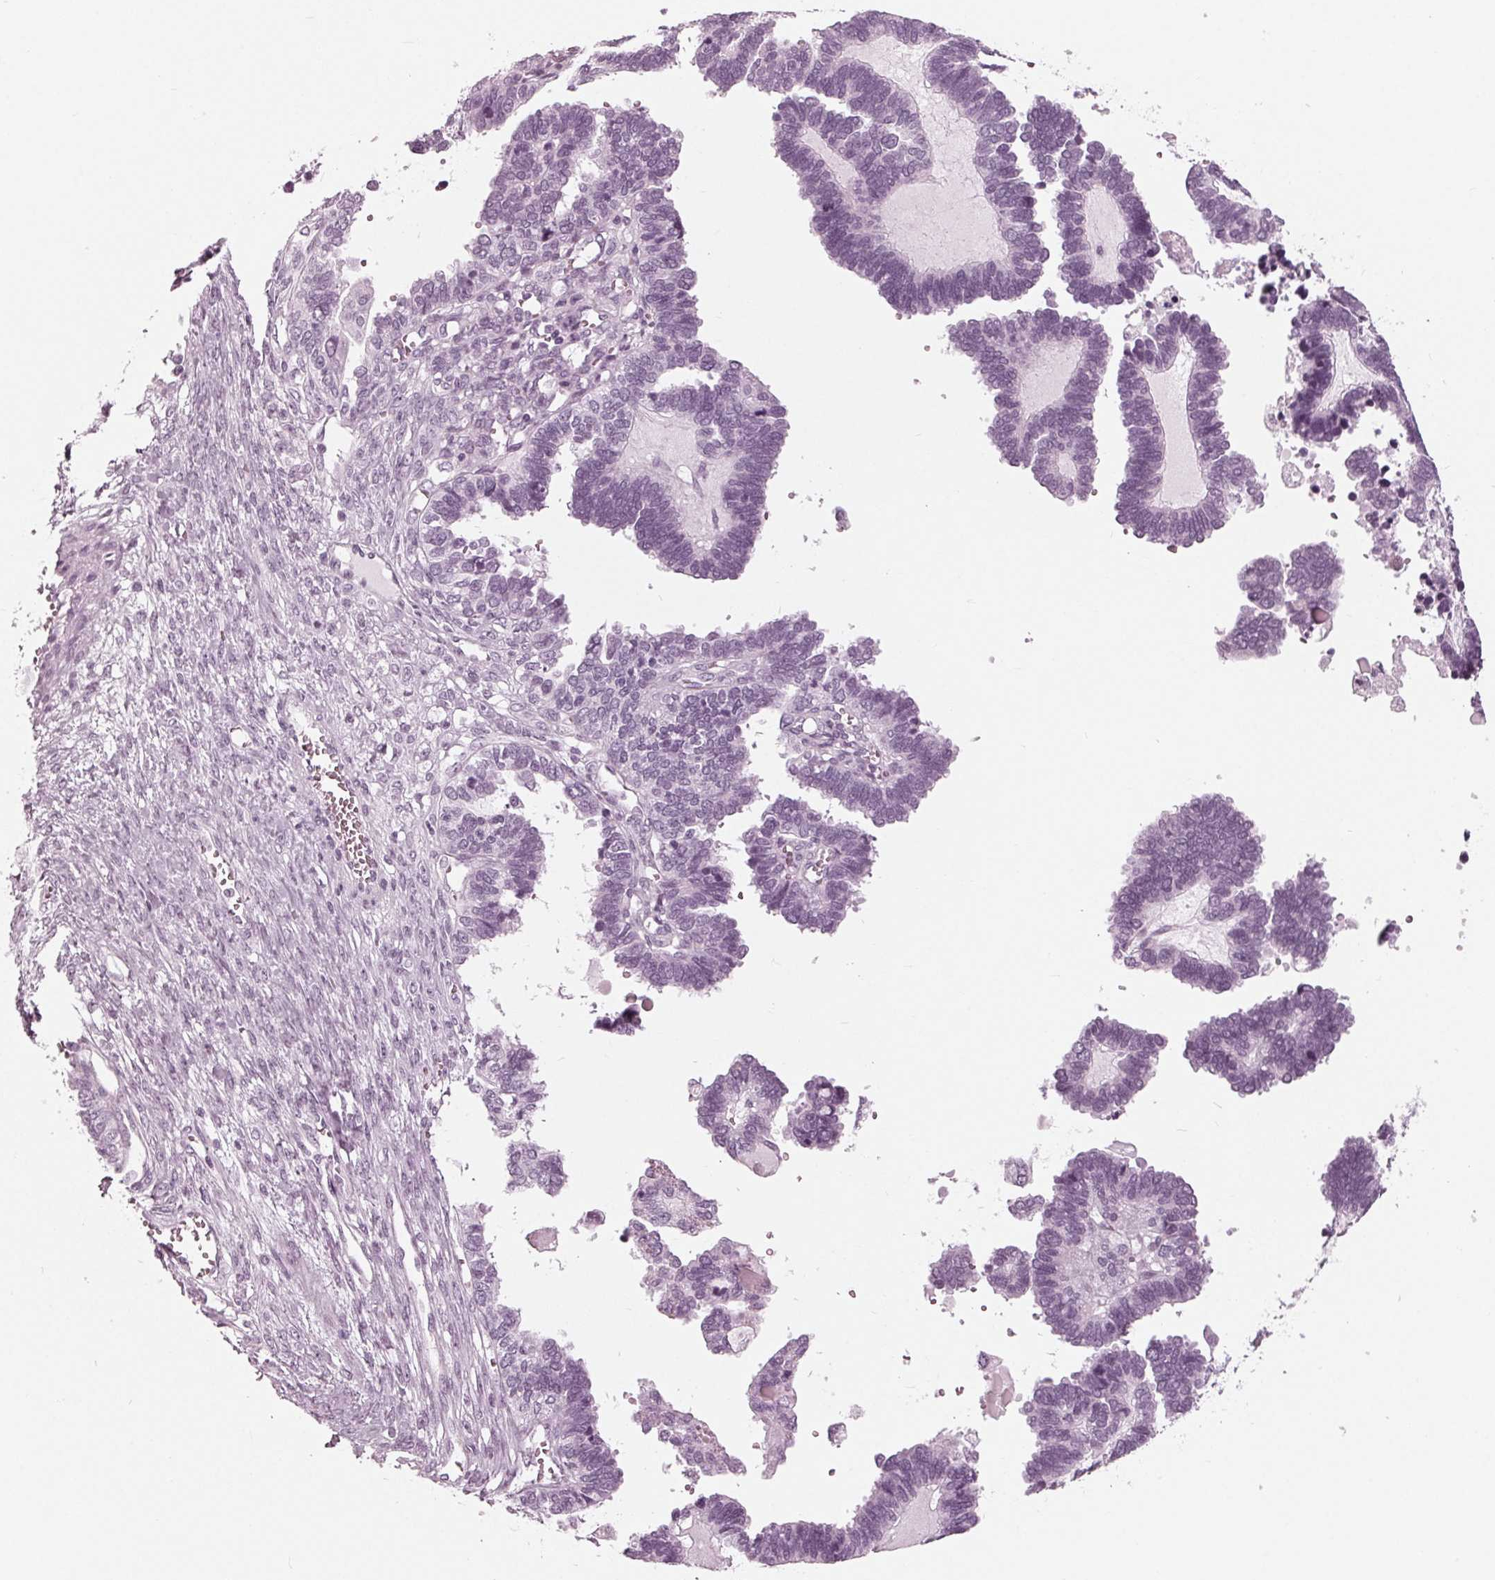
{"staining": {"intensity": "negative", "quantity": "none", "location": "none"}, "tissue": "ovarian cancer", "cell_type": "Tumor cells", "image_type": "cancer", "snomed": [{"axis": "morphology", "description": "Cystadenocarcinoma, serous, NOS"}, {"axis": "topography", "description": "Ovary"}], "caption": "Immunohistochemical staining of ovarian cancer shows no significant positivity in tumor cells.", "gene": "KRT28", "patient": {"sex": "female", "age": 51}}